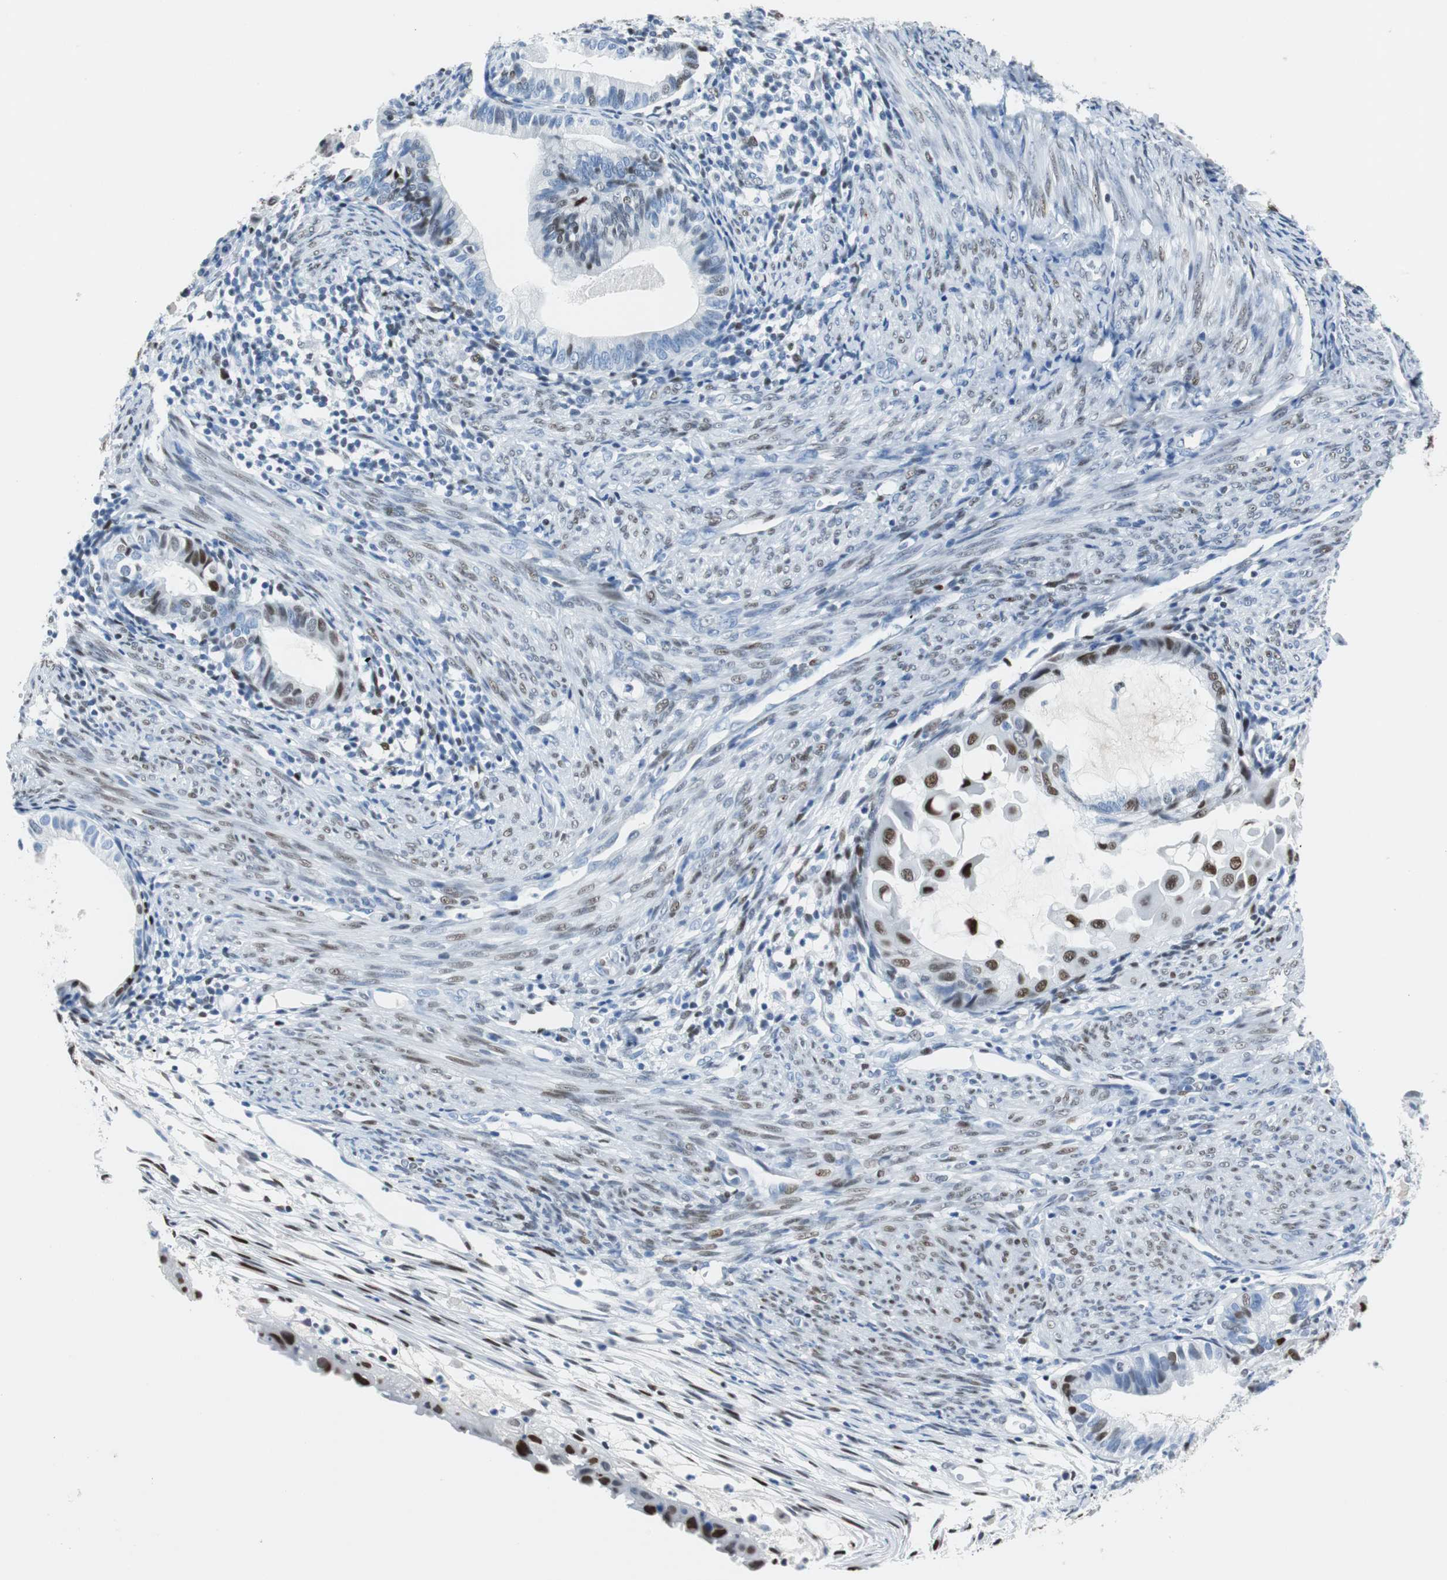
{"staining": {"intensity": "moderate", "quantity": "25%-75%", "location": "nuclear"}, "tissue": "cervical cancer", "cell_type": "Tumor cells", "image_type": "cancer", "snomed": [{"axis": "morphology", "description": "Normal tissue, NOS"}, {"axis": "morphology", "description": "Adenocarcinoma, NOS"}, {"axis": "topography", "description": "Cervix"}, {"axis": "topography", "description": "Endometrium"}], "caption": "A brown stain labels moderate nuclear staining of a protein in human cervical cancer (adenocarcinoma) tumor cells.", "gene": "JUN", "patient": {"sex": "female", "age": 86}}